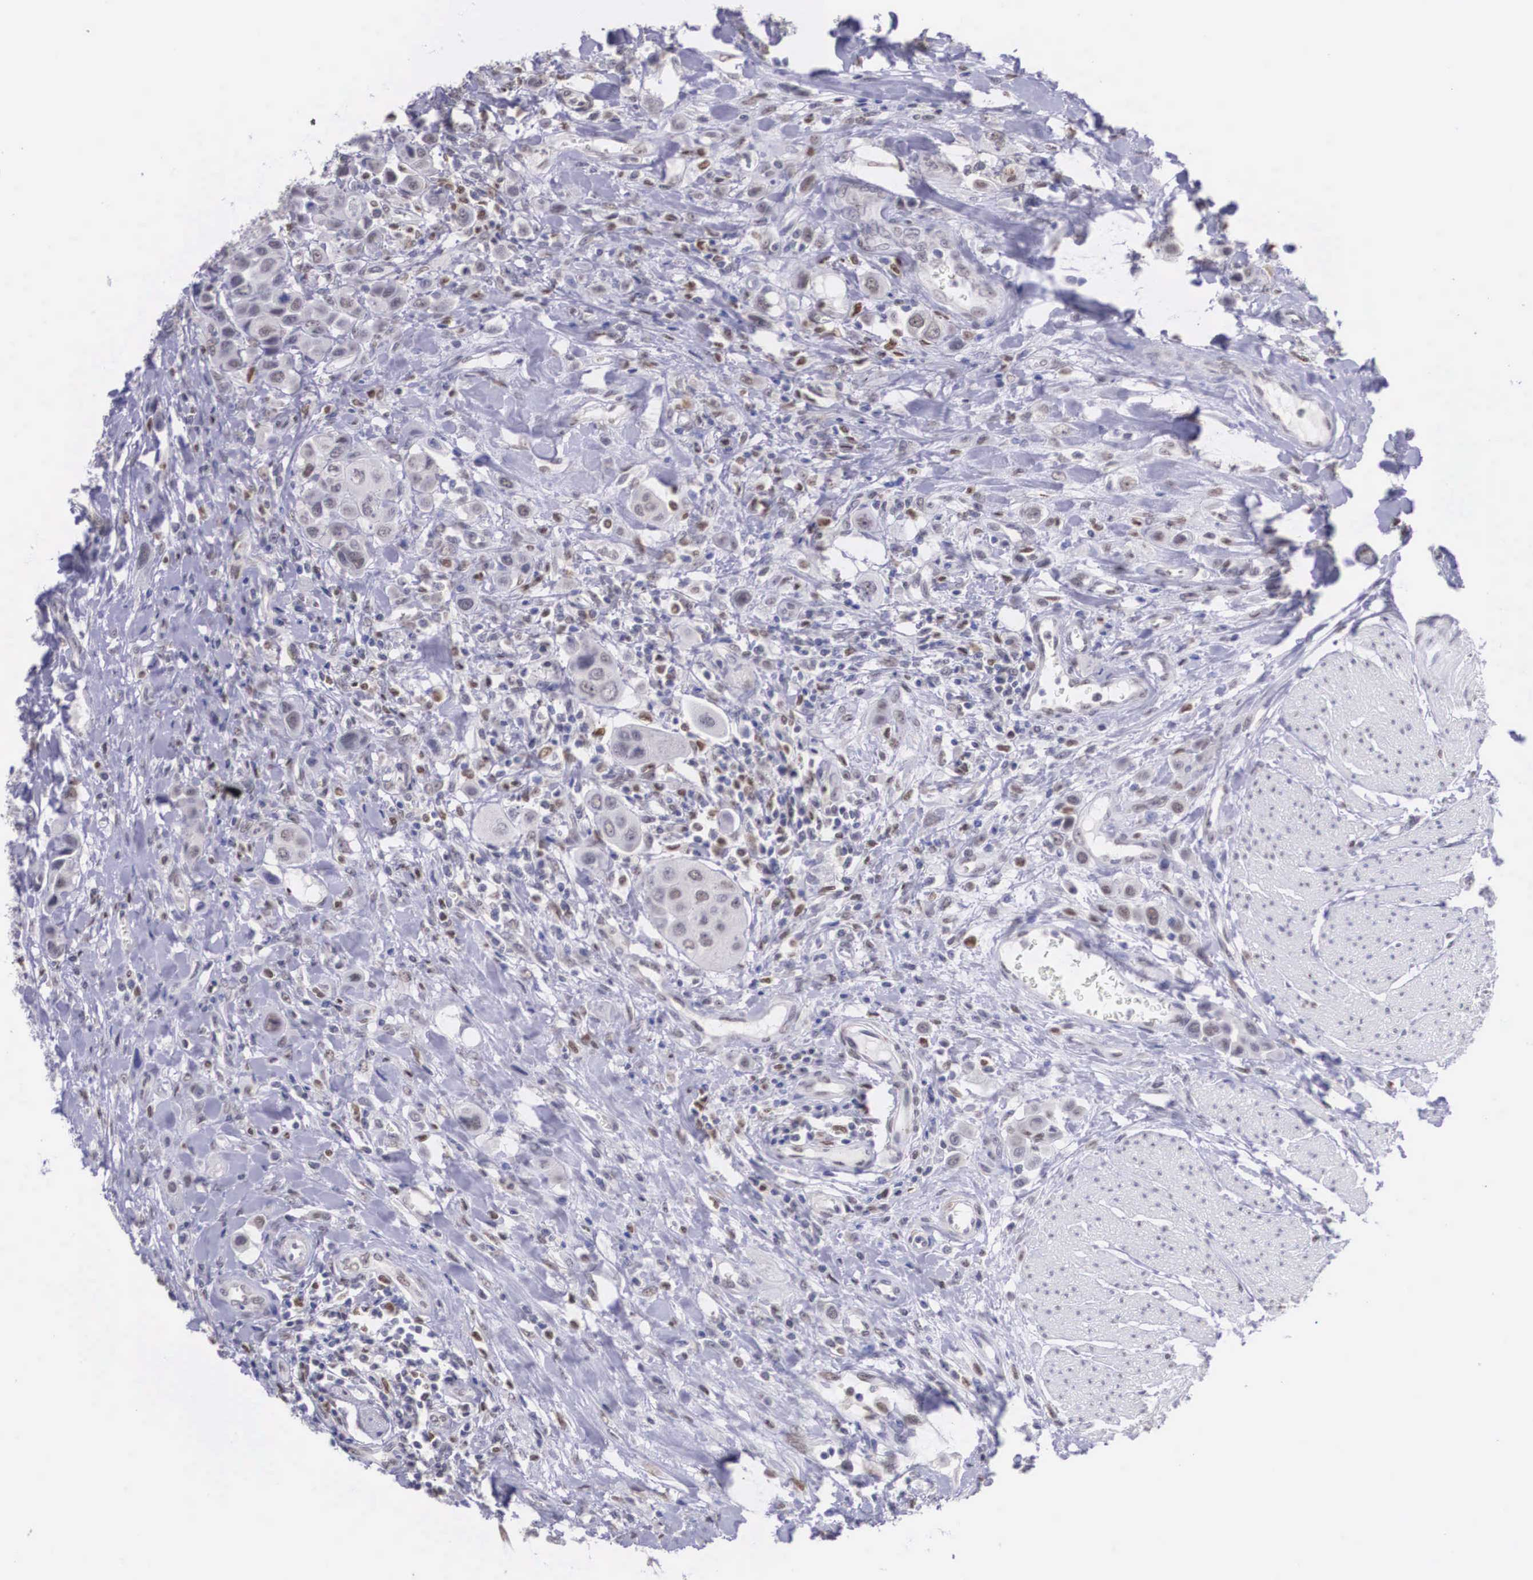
{"staining": {"intensity": "weak", "quantity": "<25%", "location": "nuclear"}, "tissue": "urothelial cancer", "cell_type": "Tumor cells", "image_type": "cancer", "snomed": [{"axis": "morphology", "description": "Urothelial carcinoma, High grade"}, {"axis": "topography", "description": "Urinary bladder"}], "caption": "Urothelial cancer was stained to show a protein in brown. There is no significant expression in tumor cells.", "gene": "ETV6", "patient": {"sex": "male", "age": 50}}